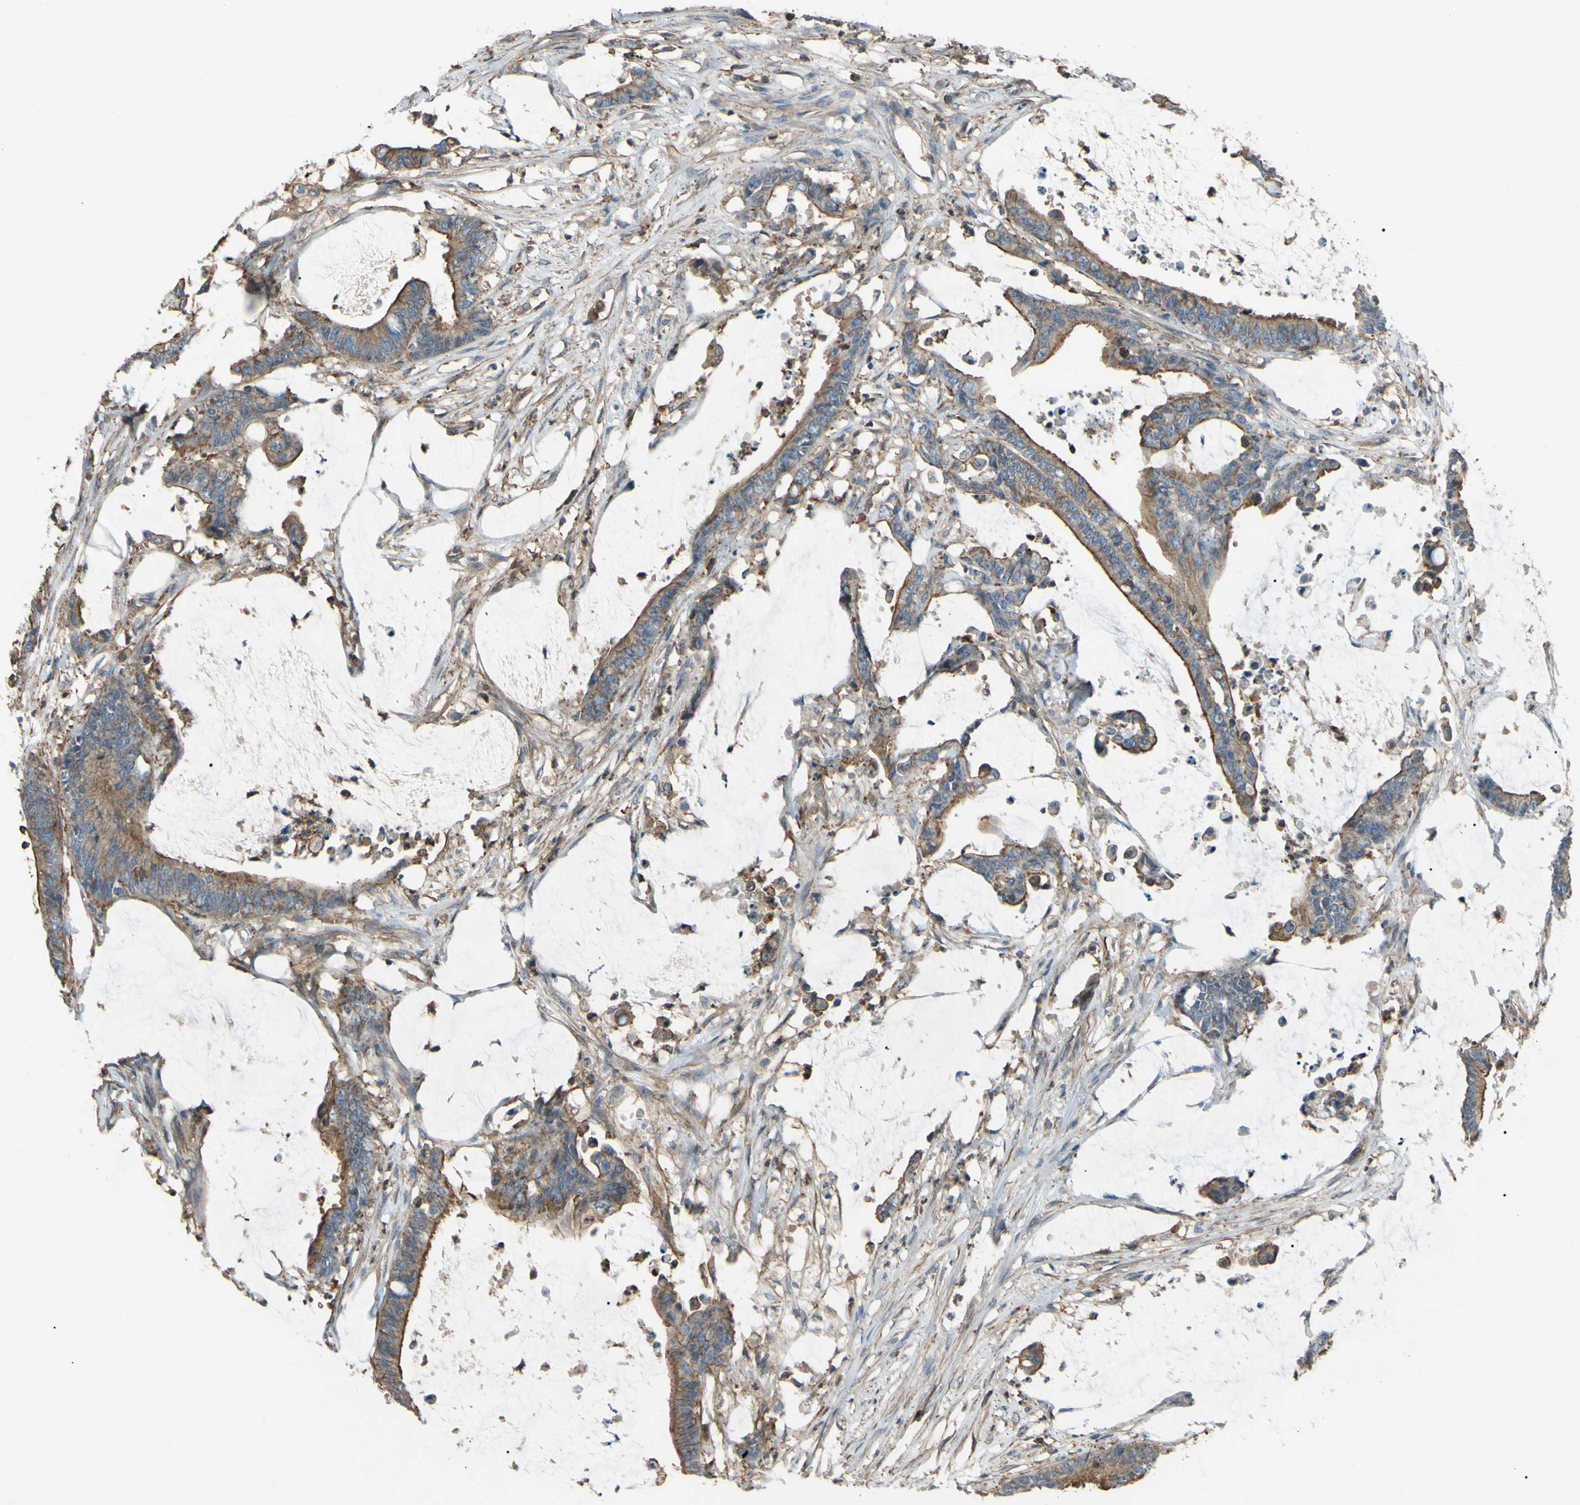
{"staining": {"intensity": "moderate", "quantity": ">75%", "location": "cytoplasmic/membranous"}, "tissue": "colorectal cancer", "cell_type": "Tumor cells", "image_type": "cancer", "snomed": [{"axis": "morphology", "description": "Adenocarcinoma, NOS"}, {"axis": "topography", "description": "Rectum"}], "caption": "Immunohistochemistry (IHC) histopathology image of neoplastic tissue: colorectal adenocarcinoma stained using IHC shows medium levels of moderate protein expression localized specifically in the cytoplasmic/membranous of tumor cells, appearing as a cytoplasmic/membranous brown color.", "gene": "ADD3", "patient": {"sex": "female", "age": 66}}